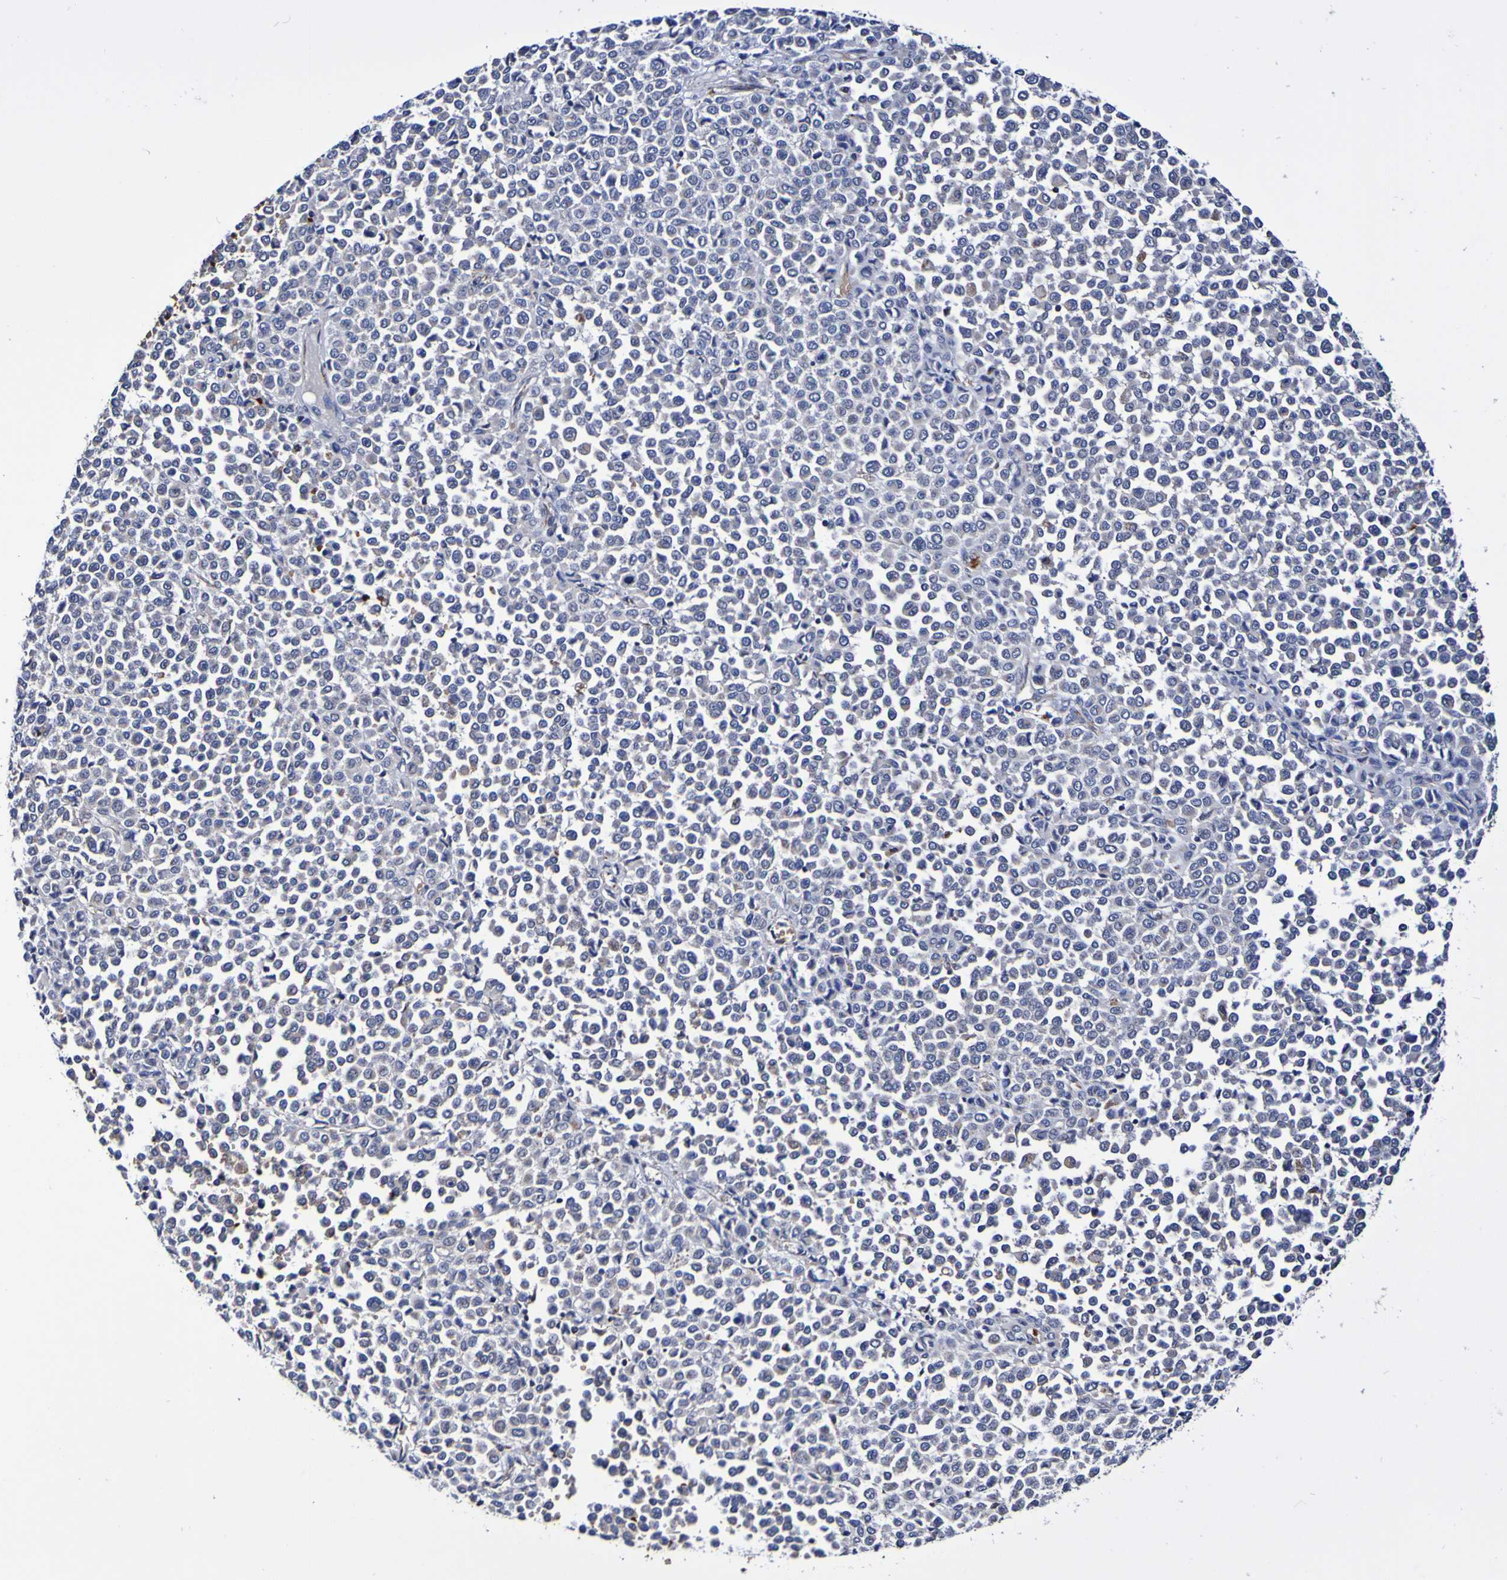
{"staining": {"intensity": "negative", "quantity": "none", "location": "none"}, "tissue": "melanoma", "cell_type": "Tumor cells", "image_type": "cancer", "snomed": [{"axis": "morphology", "description": "Malignant melanoma, Metastatic site"}, {"axis": "topography", "description": "Pancreas"}], "caption": "IHC of melanoma demonstrates no positivity in tumor cells.", "gene": "WNT4", "patient": {"sex": "female", "age": 30}}